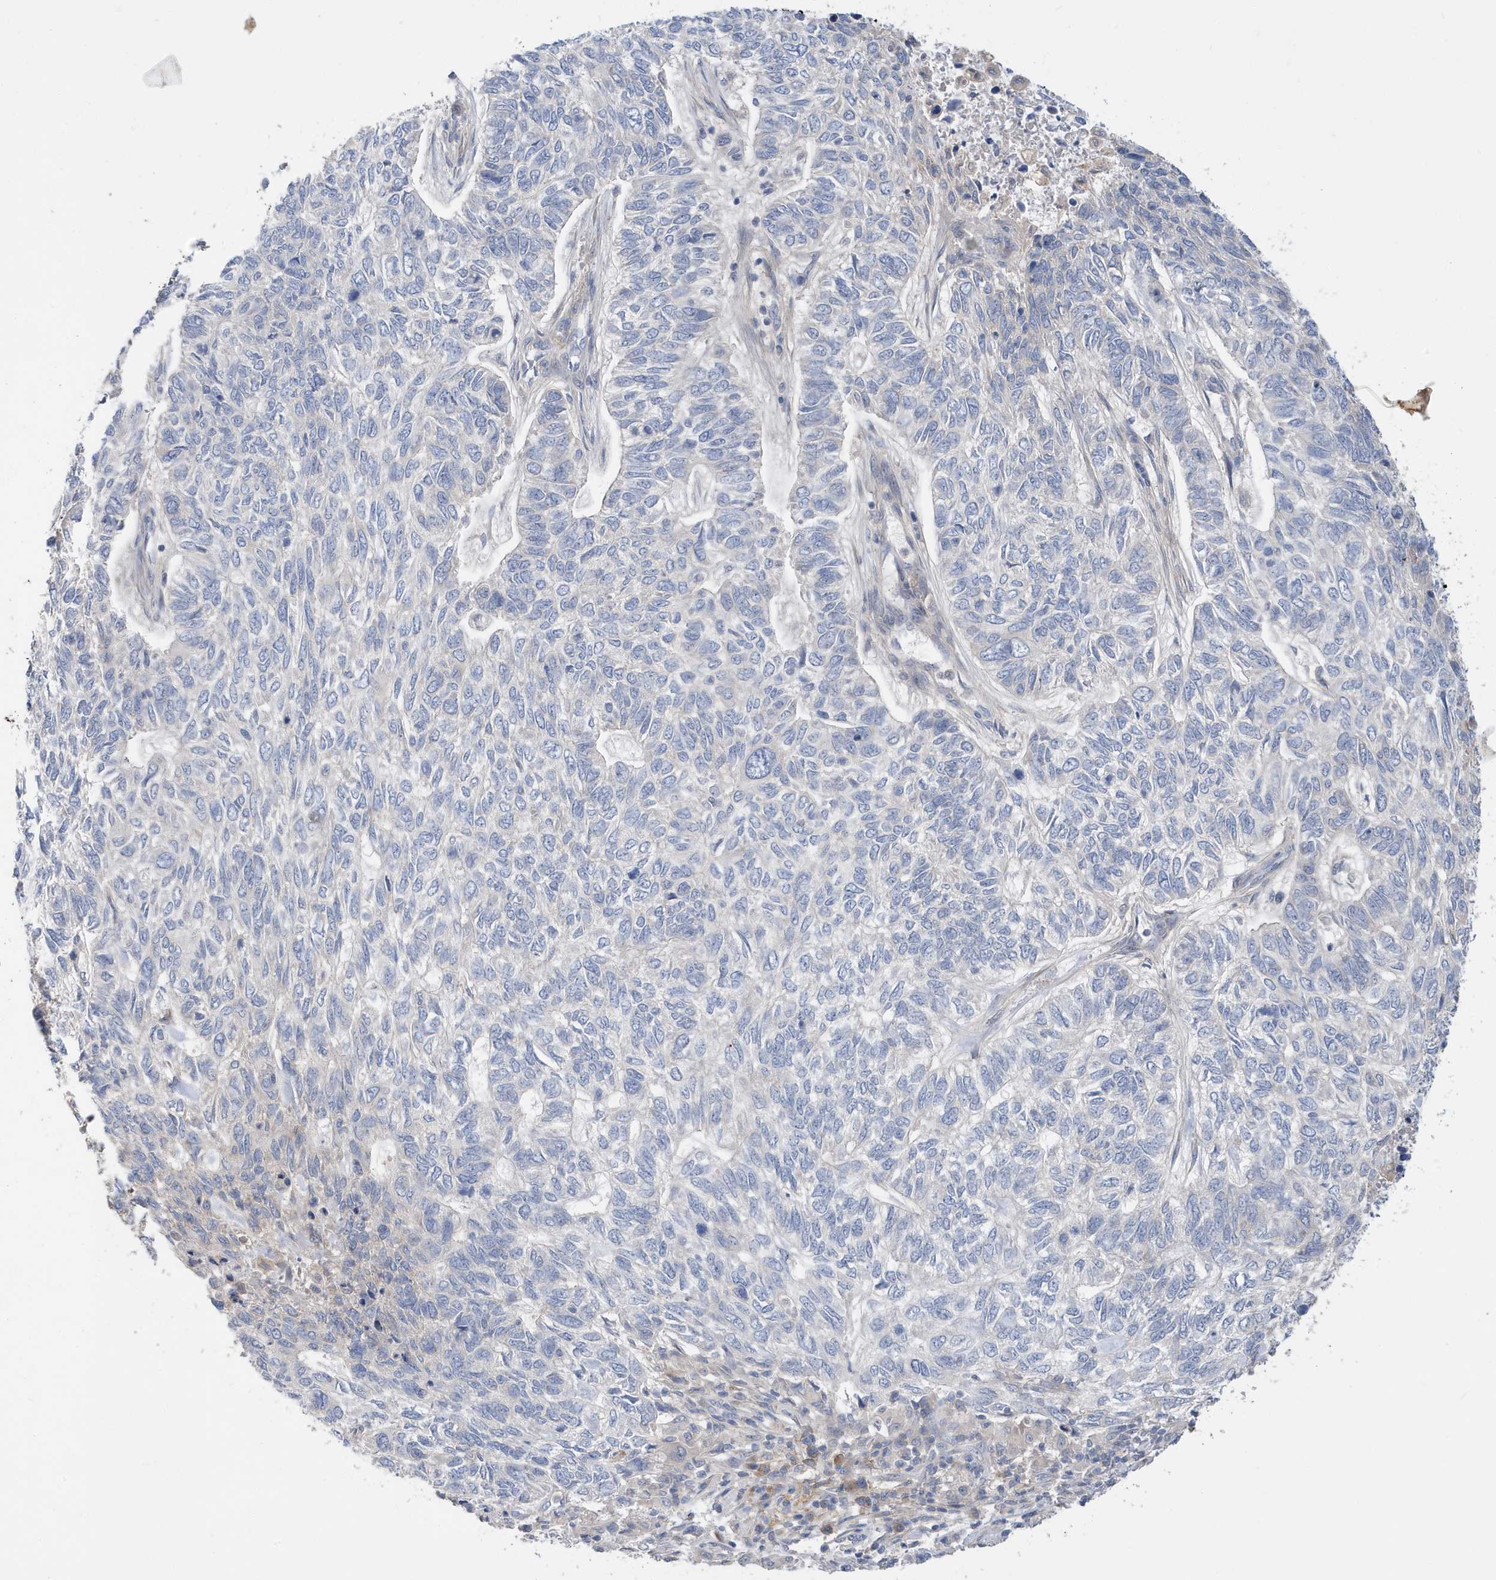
{"staining": {"intensity": "negative", "quantity": "none", "location": "none"}, "tissue": "skin cancer", "cell_type": "Tumor cells", "image_type": "cancer", "snomed": [{"axis": "morphology", "description": "Basal cell carcinoma"}, {"axis": "topography", "description": "Skin"}], "caption": "Immunohistochemical staining of human basal cell carcinoma (skin) demonstrates no significant expression in tumor cells. (DAB immunohistochemistry (IHC) with hematoxylin counter stain).", "gene": "LAPTM4A", "patient": {"sex": "female", "age": 65}}